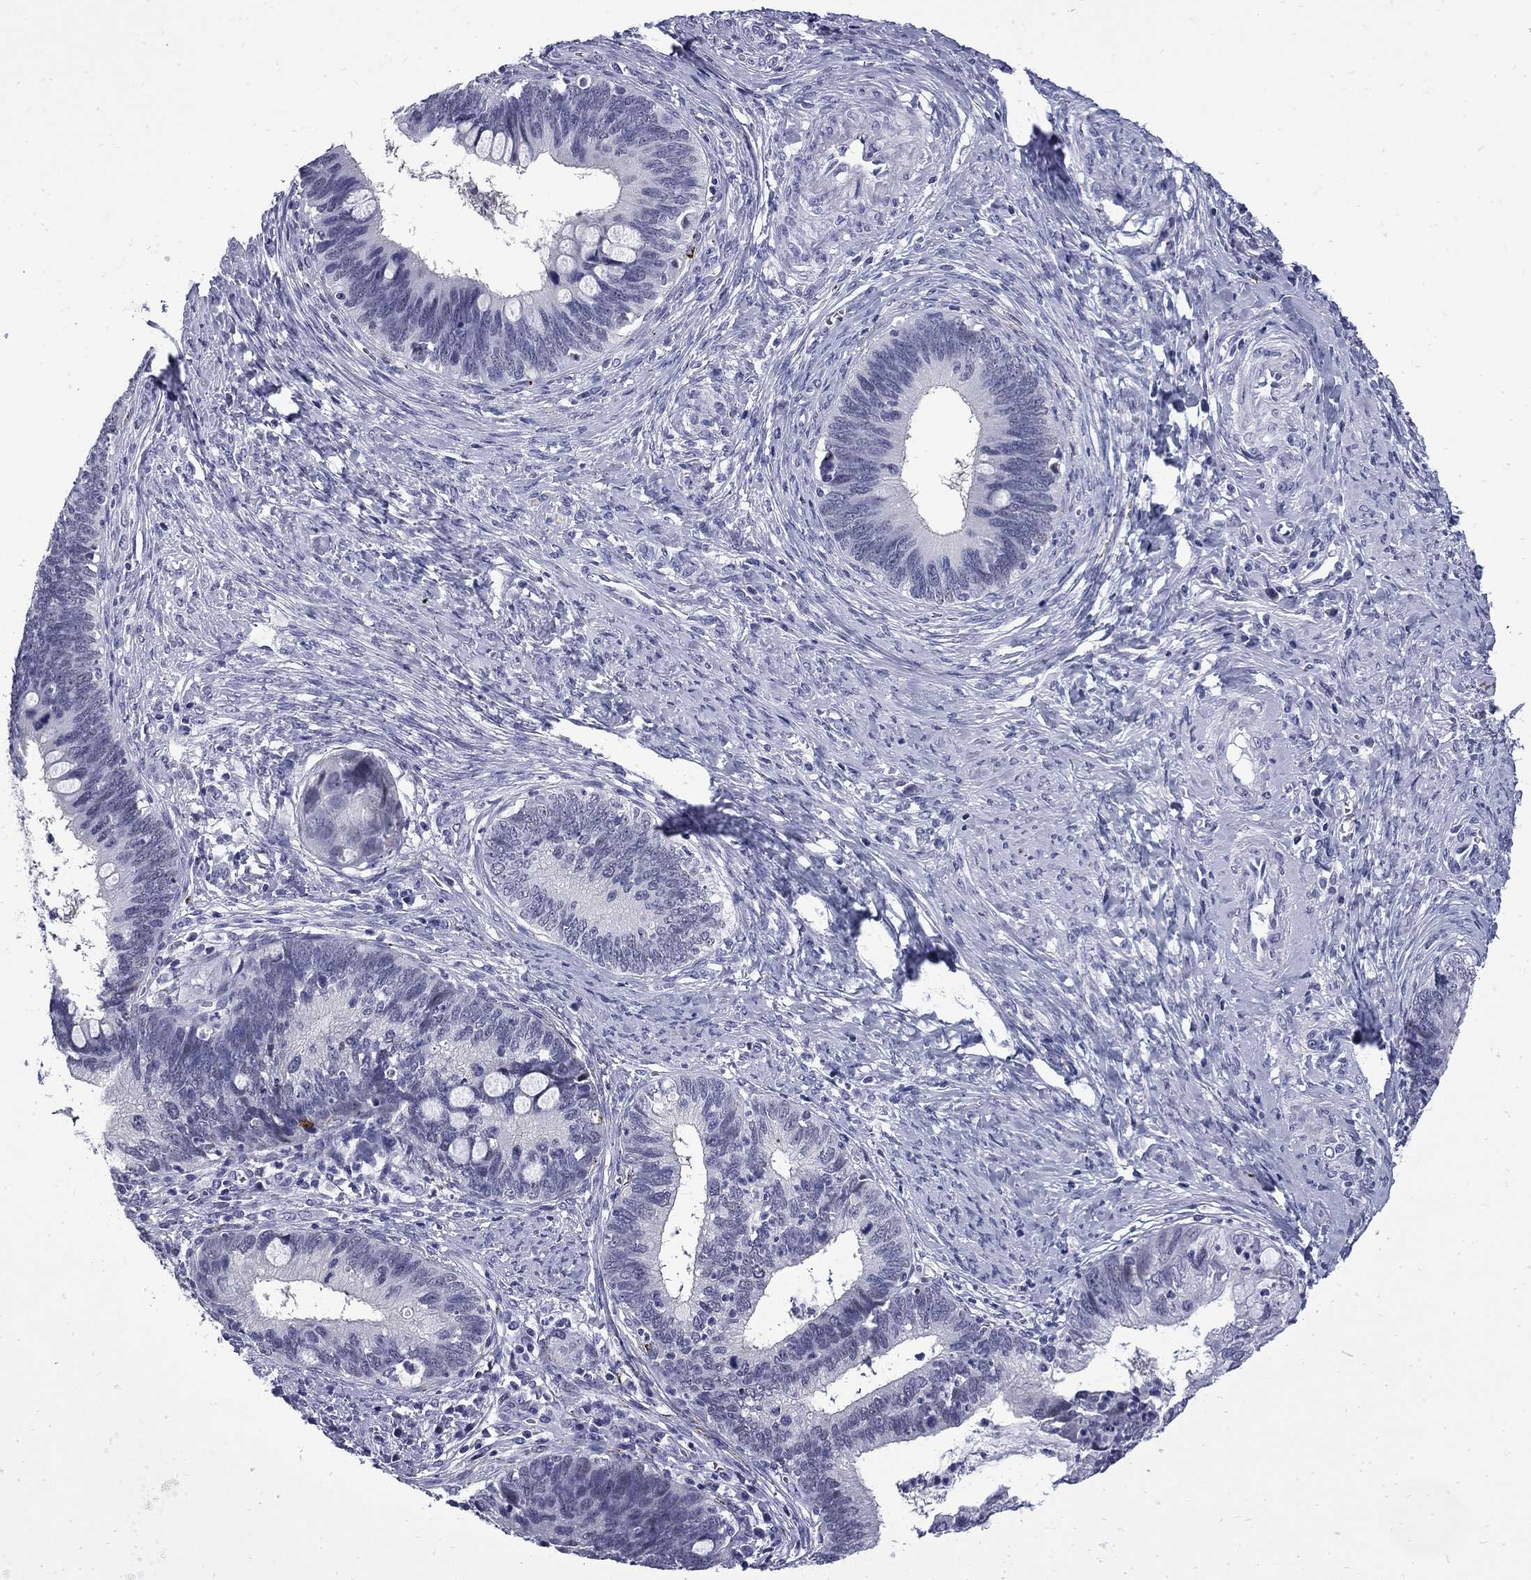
{"staining": {"intensity": "negative", "quantity": "none", "location": "none"}, "tissue": "cervical cancer", "cell_type": "Tumor cells", "image_type": "cancer", "snomed": [{"axis": "morphology", "description": "Adenocarcinoma, NOS"}, {"axis": "topography", "description": "Cervix"}], "caption": "Tumor cells are negative for protein expression in human cervical cancer (adenocarcinoma). (Stains: DAB immunohistochemistry with hematoxylin counter stain, Microscopy: brightfield microscopy at high magnification).", "gene": "MGARP", "patient": {"sex": "female", "age": 42}}